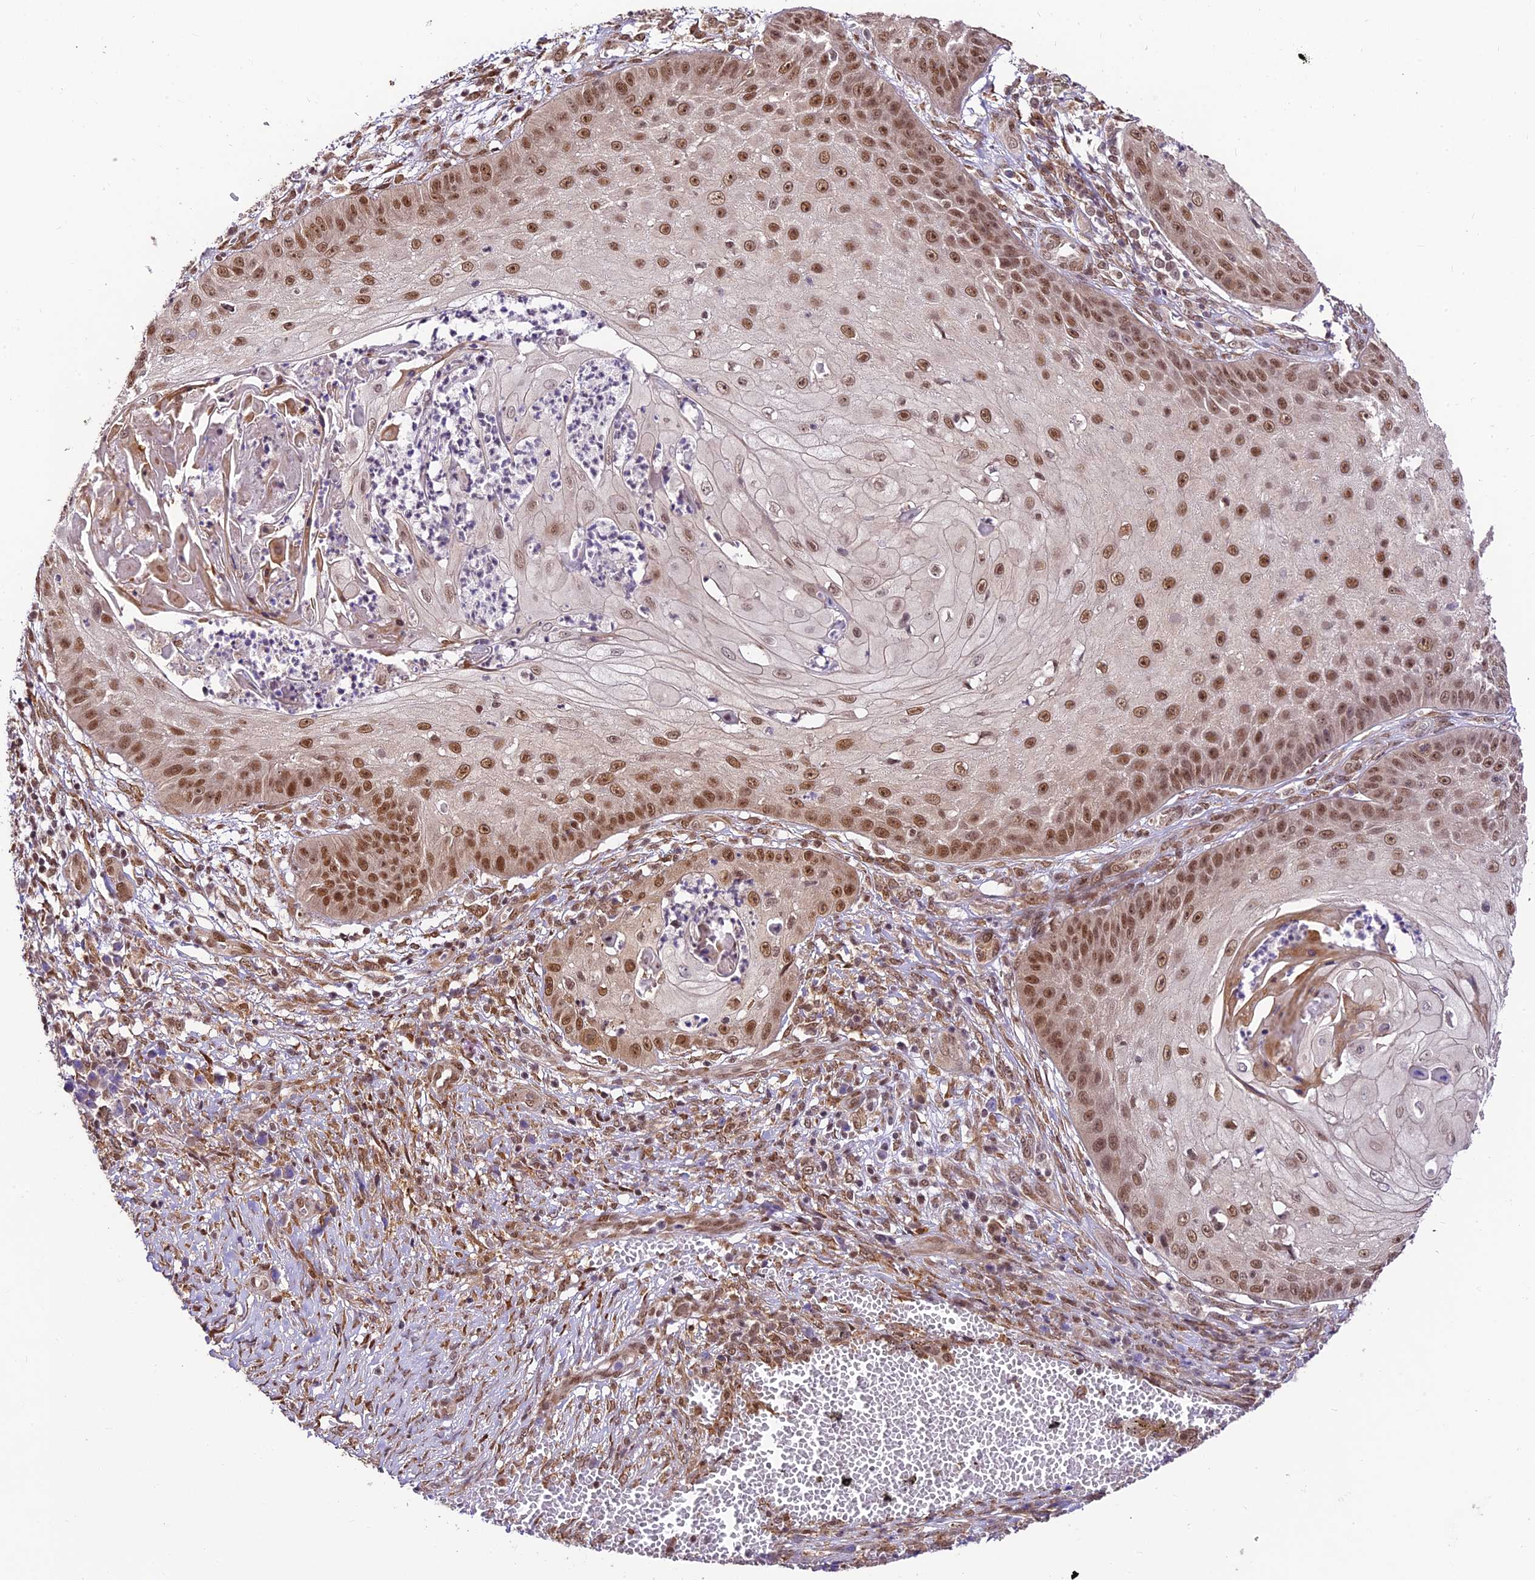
{"staining": {"intensity": "moderate", "quantity": ">75%", "location": "nuclear"}, "tissue": "skin cancer", "cell_type": "Tumor cells", "image_type": "cancer", "snomed": [{"axis": "morphology", "description": "Squamous cell carcinoma, NOS"}, {"axis": "topography", "description": "Skin"}], "caption": "A micrograph of human skin squamous cell carcinoma stained for a protein displays moderate nuclear brown staining in tumor cells. (brown staining indicates protein expression, while blue staining denotes nuclei).", "gene": "TRIM22", "patient": {"sex": "male", "age": 70}}